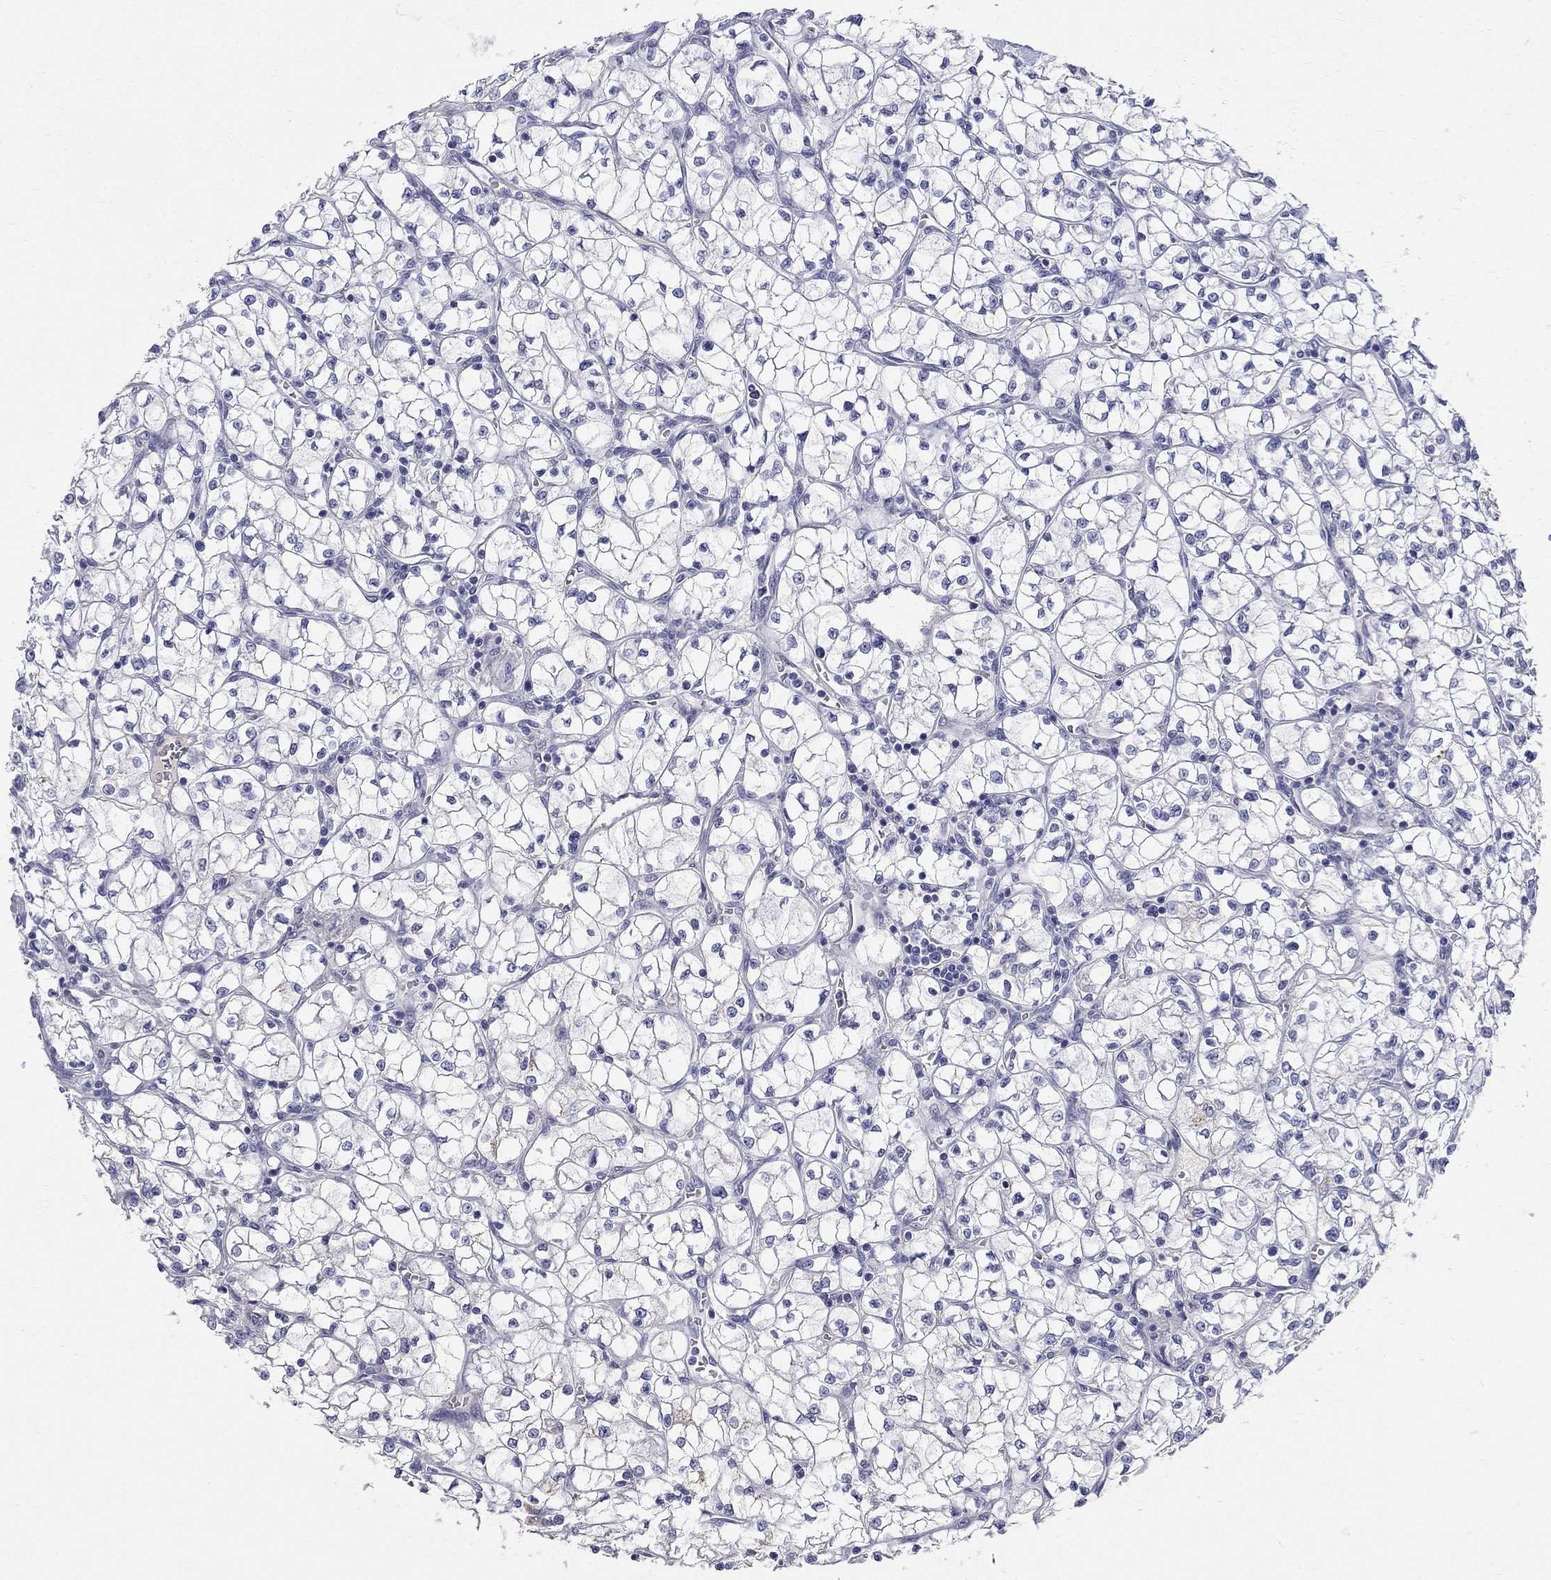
{"staining": {"intensity": "negative", "quantity": "none", "location": "none"}, "tissue": "renal cancer", "cell_type": "Tumor cells", "image_type": "cancer", "snomed": [{"axis": "morphology", "description": "Adenocarcinoma, NOS"}, {"axis": "topography", "description": "Kidney"}], "caption": "DAB immunohistochemical staining of human adenocarcinoma (renal) exhibits no significant staining in tumor cells.", "gene": "PHOX2B", "patient": {"sex": "female", "age": 64}}